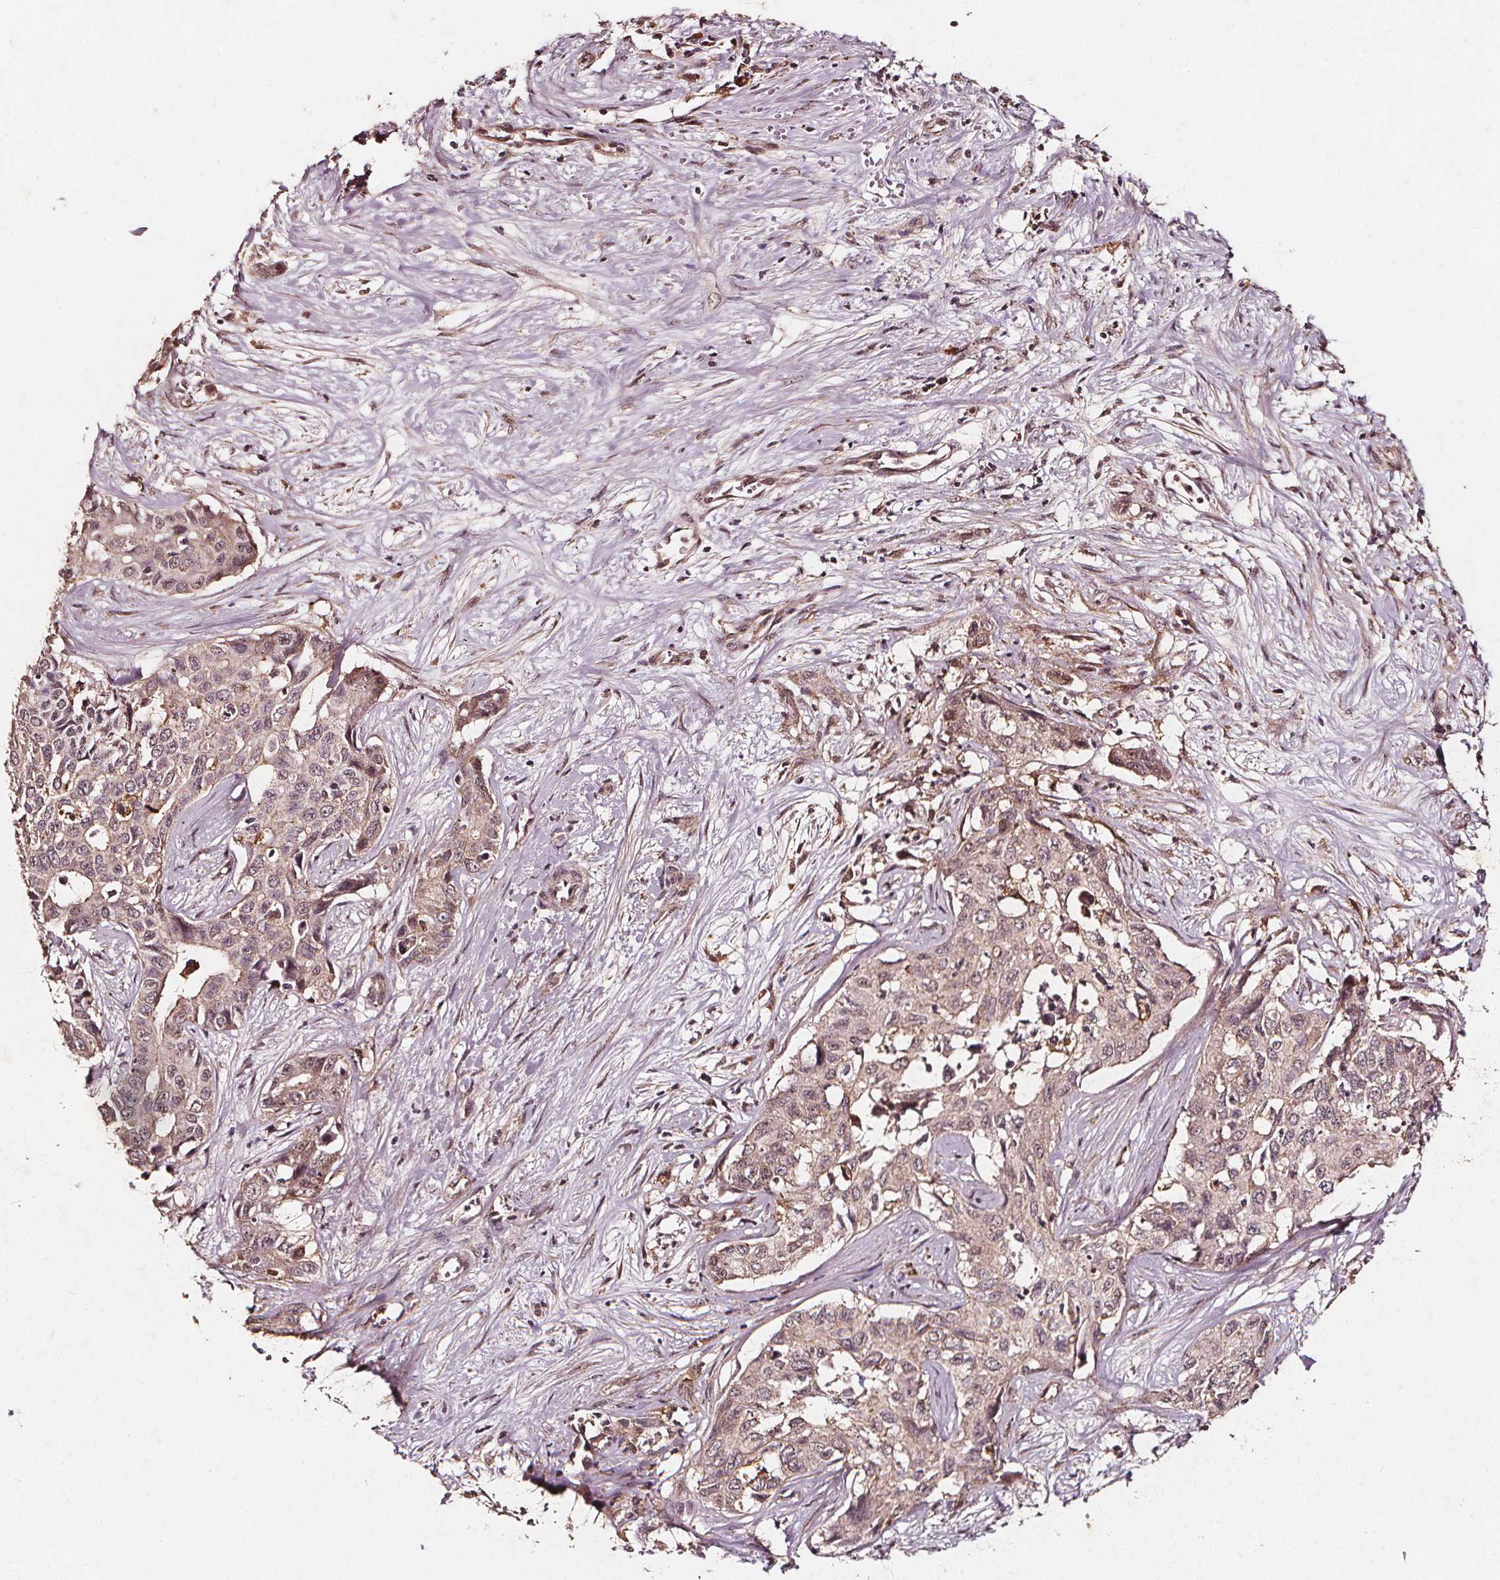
{"staining": {"intensity": "weak", "quantity": "25%-75%", "location": "cytoplasmic/membranous"}, "tissue": "liver cancer", "cell_type": "Tumor cells", "image_type": "cancer", "snomed": [{"axis": "morphology", "description": "Cholangiocarcinoma"}, {"axis": "topography", "description": "Liver"}], "caption": "Weak cytoplasmic/membranous protein staining is appreciated in approximately 25%-75% of tumor cells in cholangiocarcinoma (liver).", "gene": "ABCA1", "patient": {"sex": "female", "age": 65}}